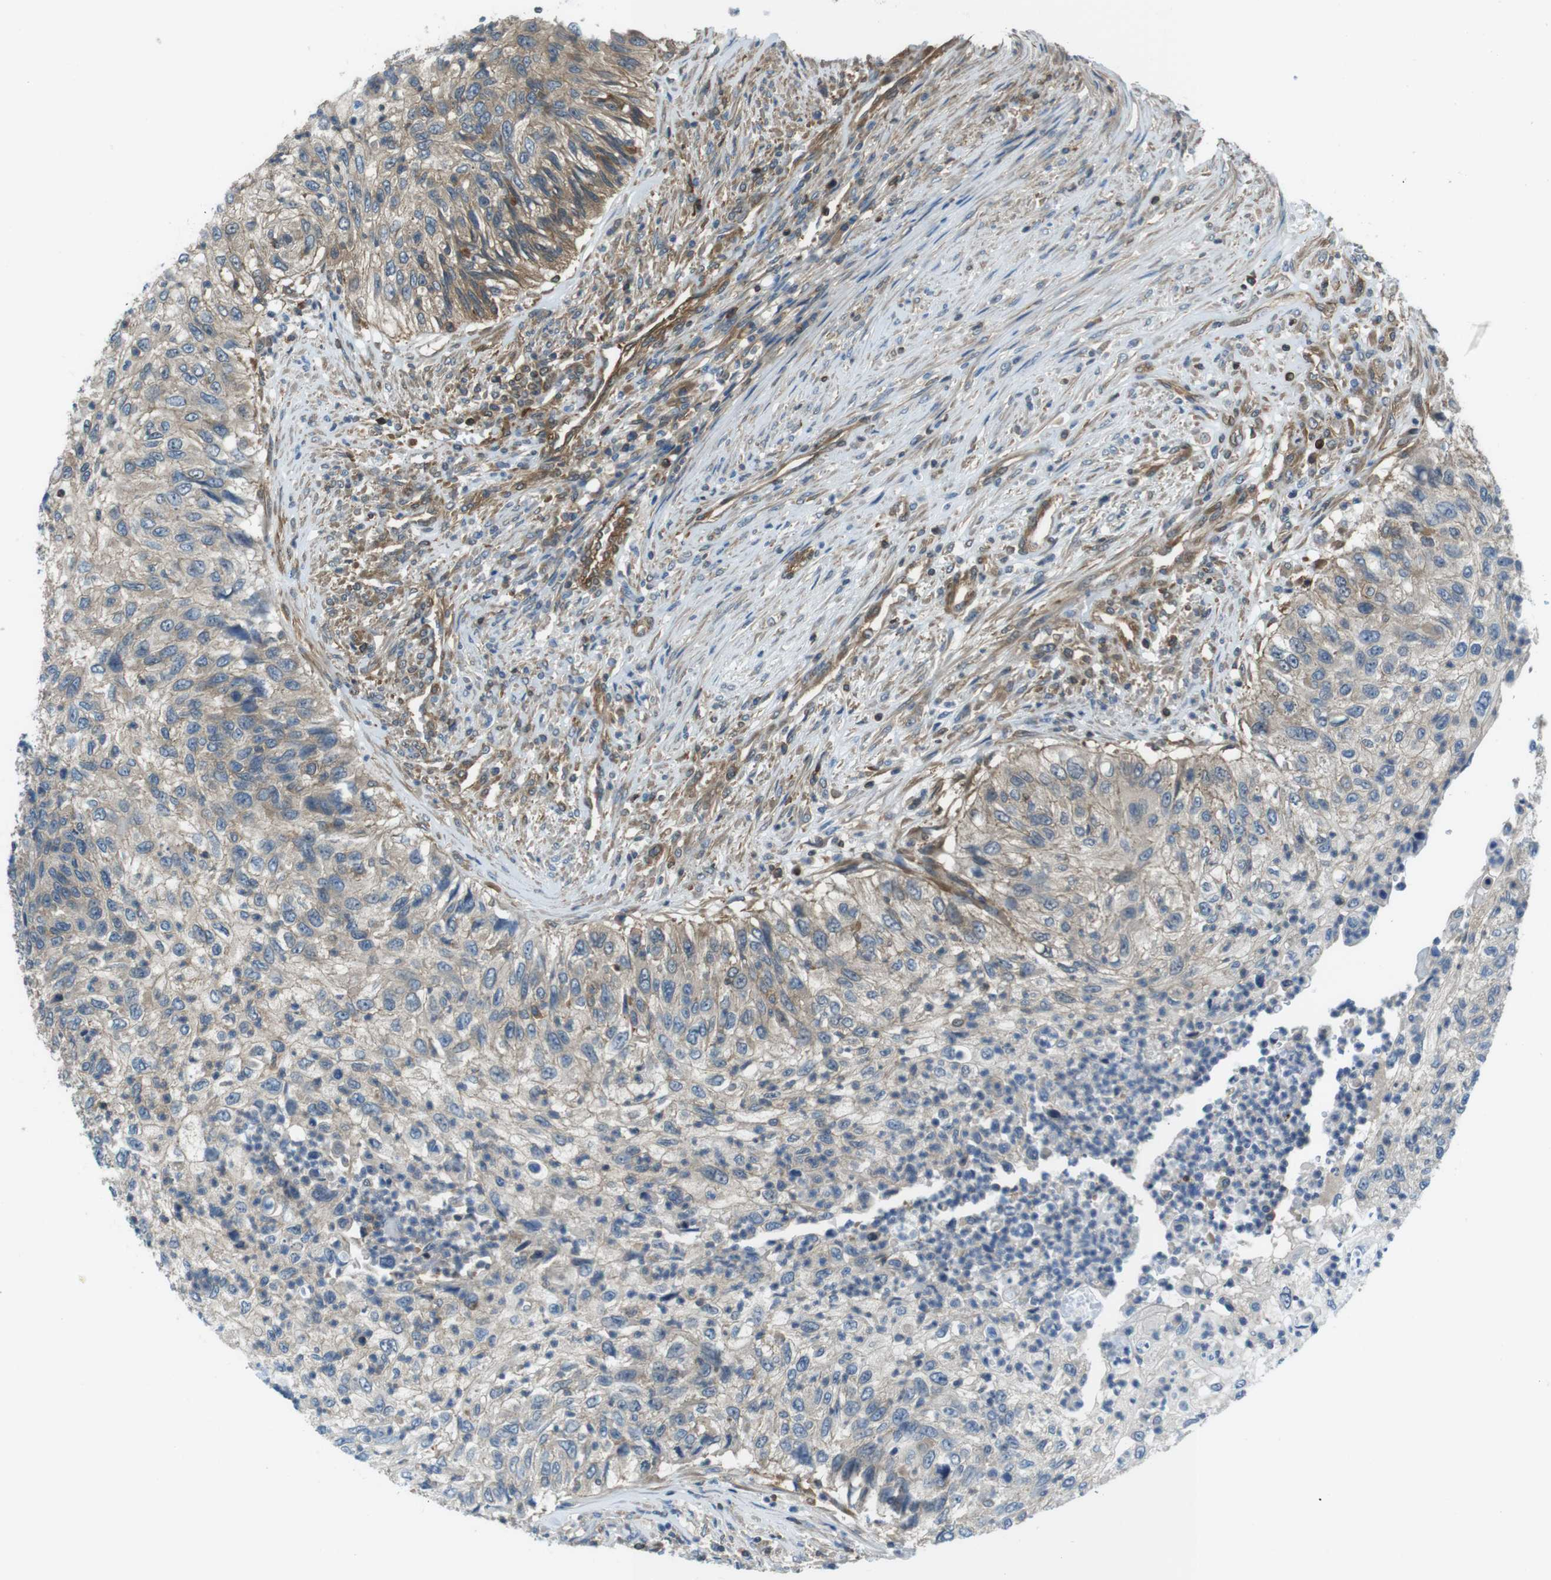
{"staining": {"intensity": "weak", "quantity": "25%-75%", "location": "cytoplasmic/membranous"}, "tissue": "urothelial cancer", "cell_type": "Tumor cells", "image_type": "cancer", "snomed": [{"axis": "morphology", "description": "Urothelial carcinoma, High grade"}, {"axis": "topography", "description": "Urinary bladder"}], "caption": "Tumor cells display low levels of weak cytoplasmic/membranous staining in approximately 25%-75% of cells in human urothelial carcinoma (high-grade). The protein of interest is shown in brown color, while the nuclei are stained blue.", "gene": "TES", "patient": {"sex": "female", "age": 60}}